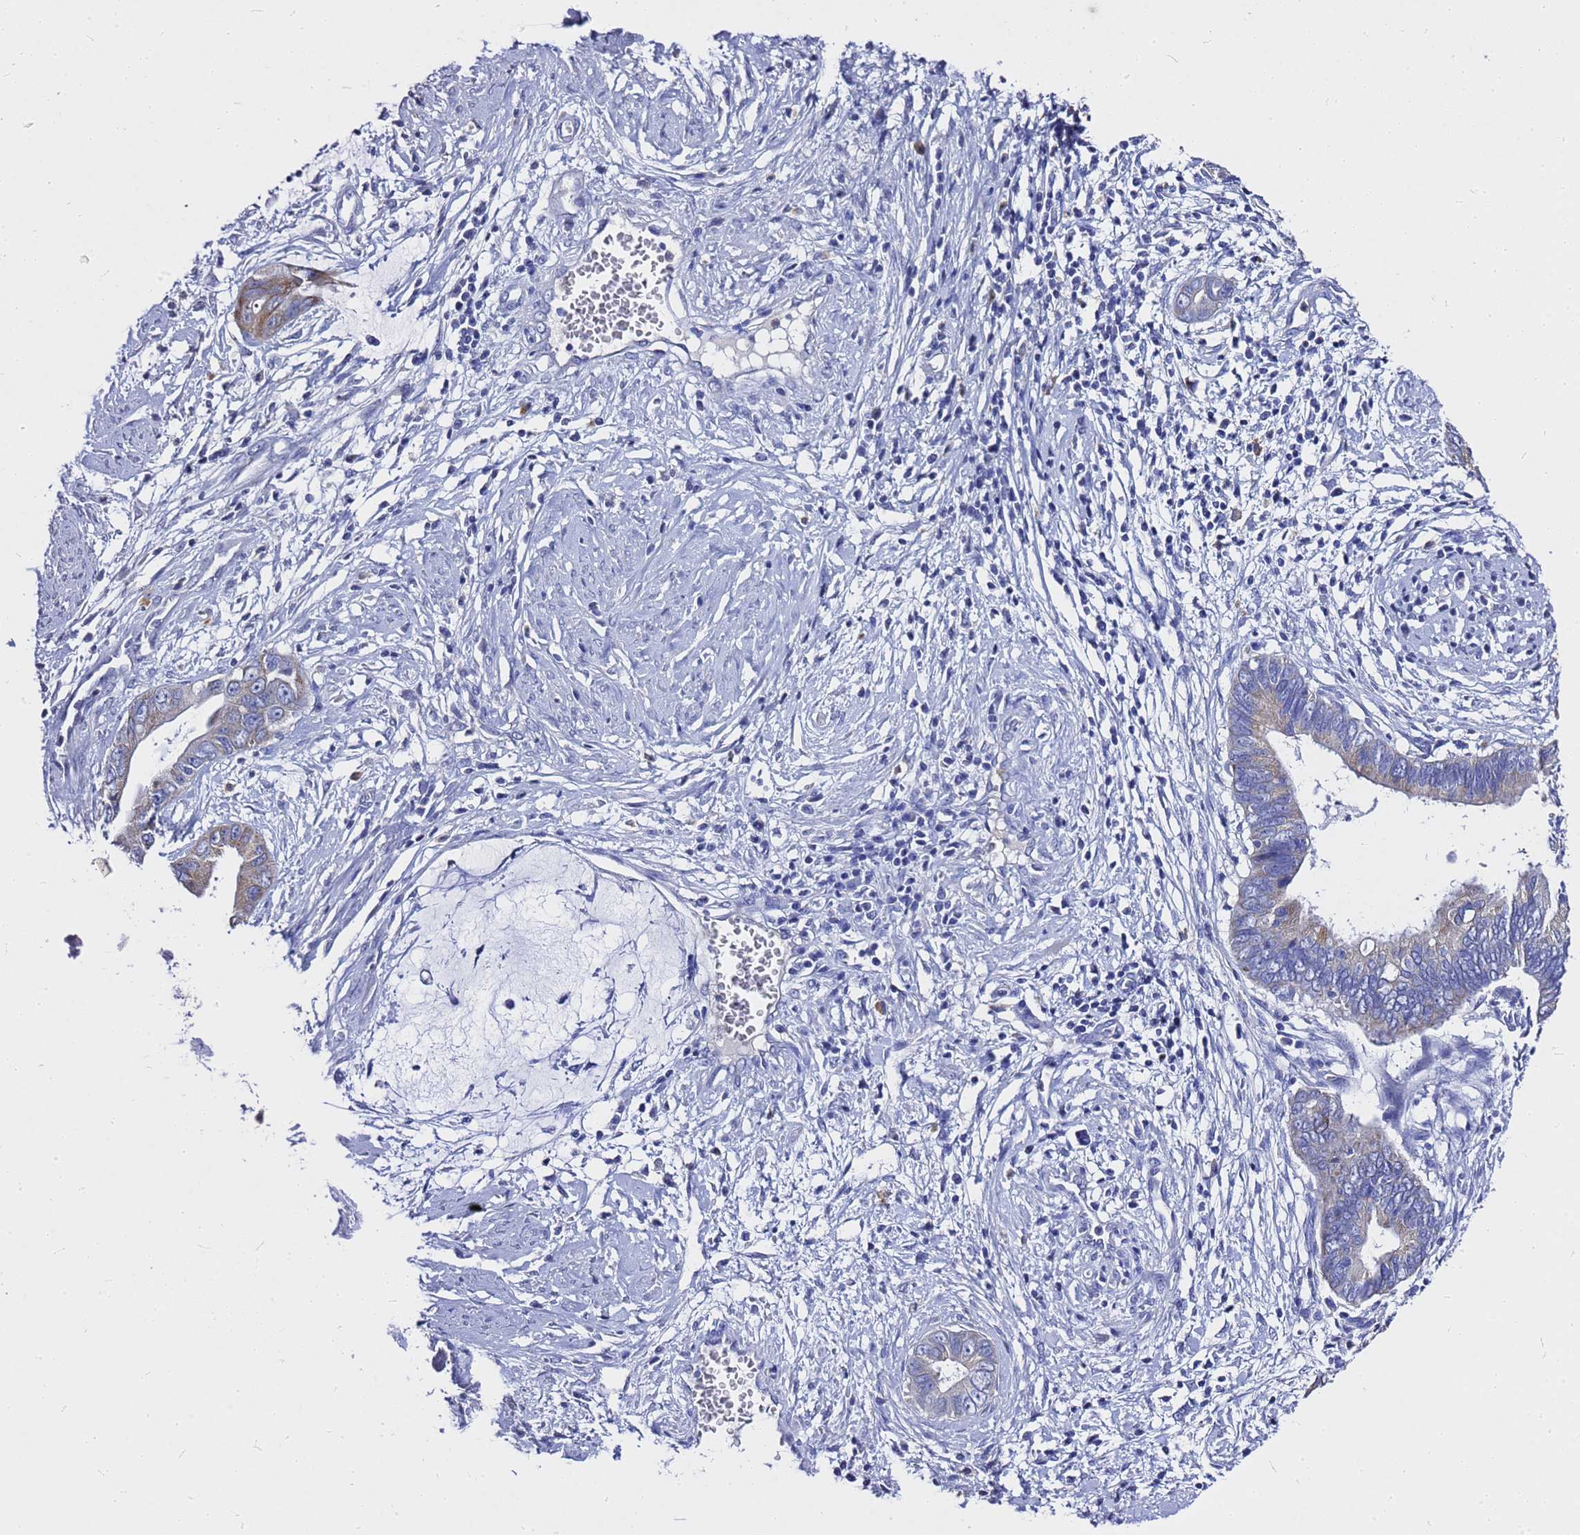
{"staining": {"intensity": "moderate", "quantity": "<25%", "location": "cytoplasmic/membranous"}, "tissue": "cervical cancer", "cell_type": "Tumor cells", "image_type": "cancer", "snomed": [{"axis": "morphology", "description": "Adenocarcinoma, NOS"}, {"axis": "topography", "description": "Cervix"}], "caption": "Brown immunohistochemical staining in cervical adenocarcinoma exhibits moderate cytoplasmic/membranous staining in approximately <25% of tumor cells.", "gene": "OR52E2", "patient": {"sex": "female", "age": 44}}